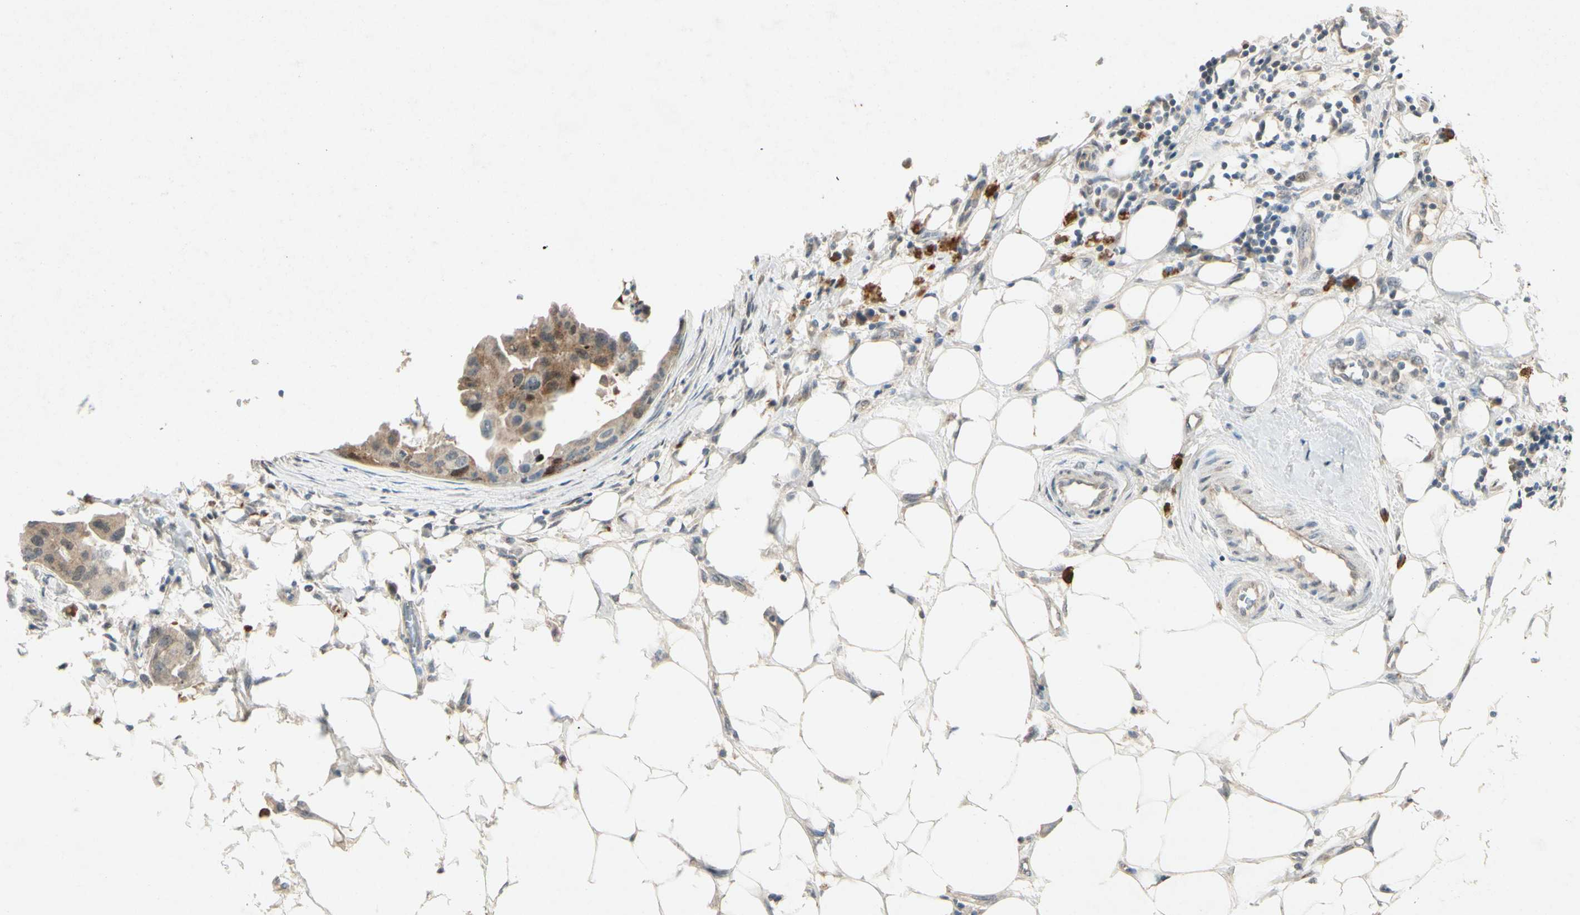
{"staining": {"intensity": "strong", "quantity": "<25%", "location": "nuclear"}, "tissue": "breast cancer", "cell_type": "Tumor cells", "image_type": "cancer", "snomed": [{"axis": "morphology", "description": "Duct carcinoma"}, {"axis": "topography", "description": "Breast"}], "caption": "This histopathology image demonstrates immunohistochemistry staining of human intraductal carcinoma (breast), with medium strong nuclear positivity in approximately <25% of tumor cells.", "gene": "HSPA1B", "patient": {"sex": "female", "age": 40}}